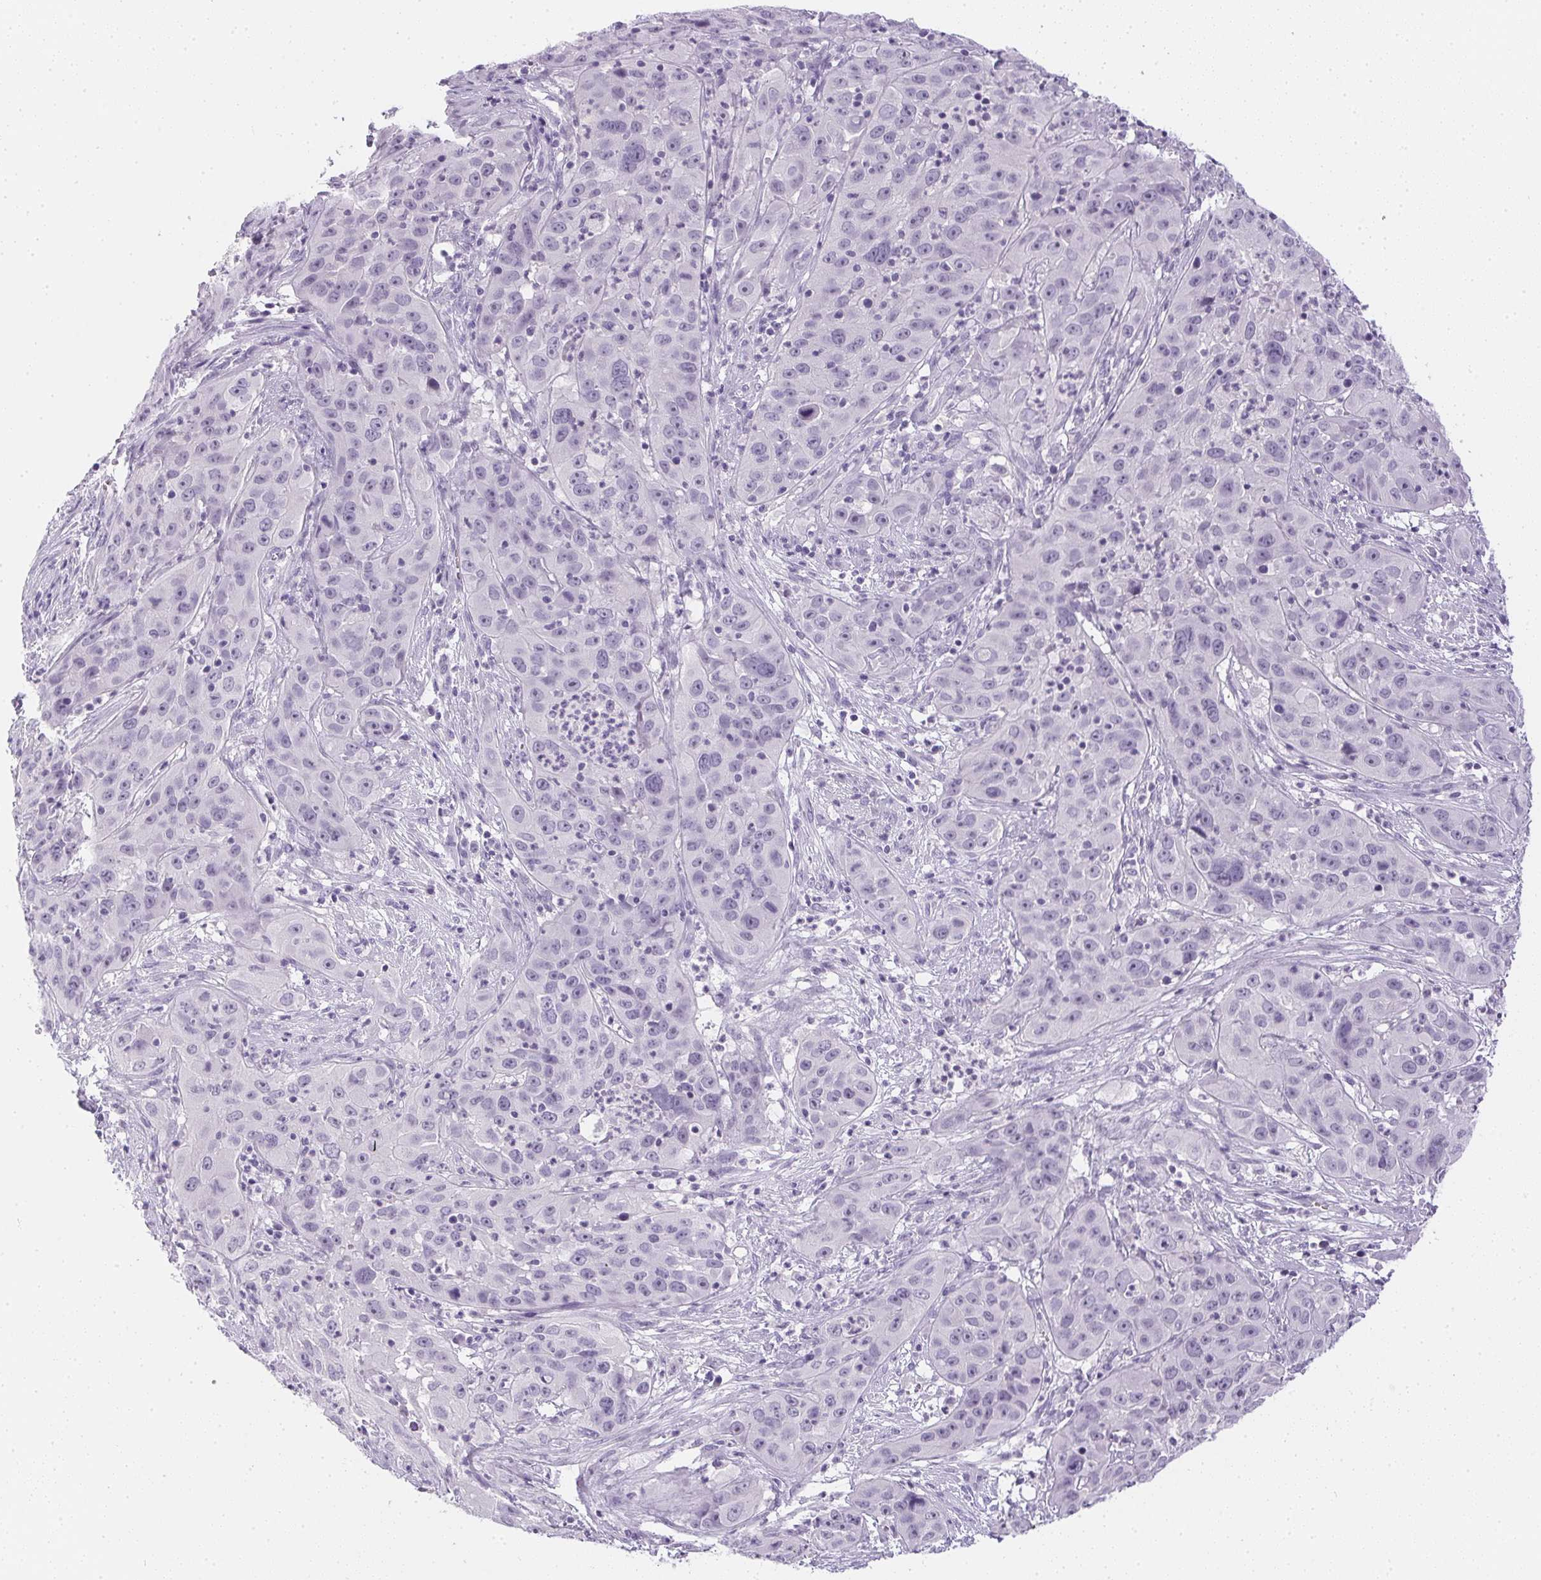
{"staining": {"intensity": "negative", "quantity": "none", "location": "none"}, "tissue": "cervical cancer", "cell_type": "Tumor cells", "image_type": "cancer", "snomed": [{"axis": "morphology", "description": "Squamous cell carcinoma, NOS"}, {"axis": "topography", "description": "Cervix"}], "caption": "Immunohistochemistry of human cervical cancer displays no positivity in tumor cells. (DAB (3,3'-diaminobenzidine) immunohistochemistry (IHC) visualized using brightfield microscopy, high magnification).", "gene": "PPY", "patient": {"sex": "female", "age": 32}}